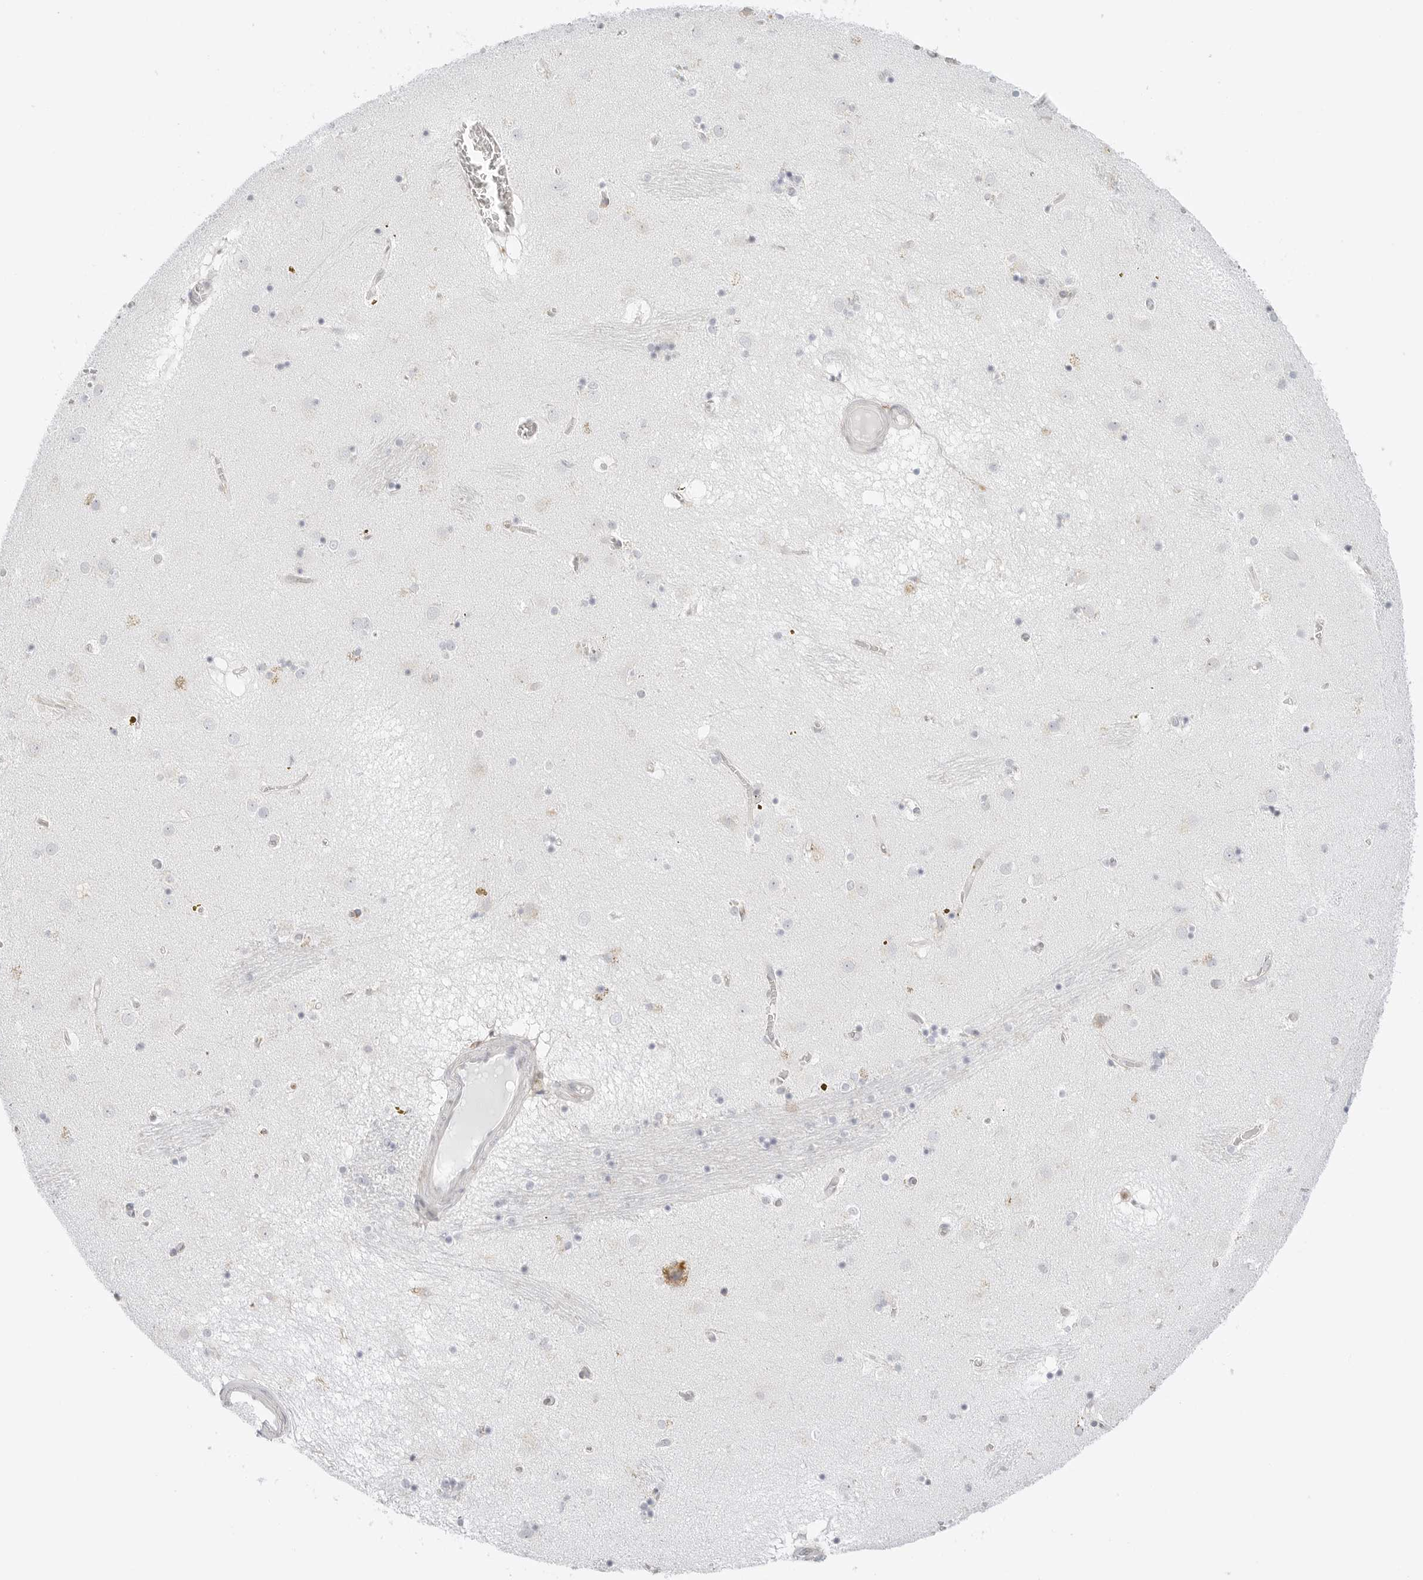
{"staining": {"intensity": "negative", "quantity": "none", "location": "none"}, "tissue": "caudate", "cell_type": "Glial cells", "image_type": "normal", "snomed": [{"axis": "morphology", "description": "Normal tissue, NOS"}, {"axis": "topography", "description": "Lateral ventricle wall"}], "caption": "A high-resolution micrograph shows IHC staining of unremarkable caudate, which shows no significant positivity in glial cells.", "gene": "THEM4", "patient": {"sex": "male", "age": 70}}